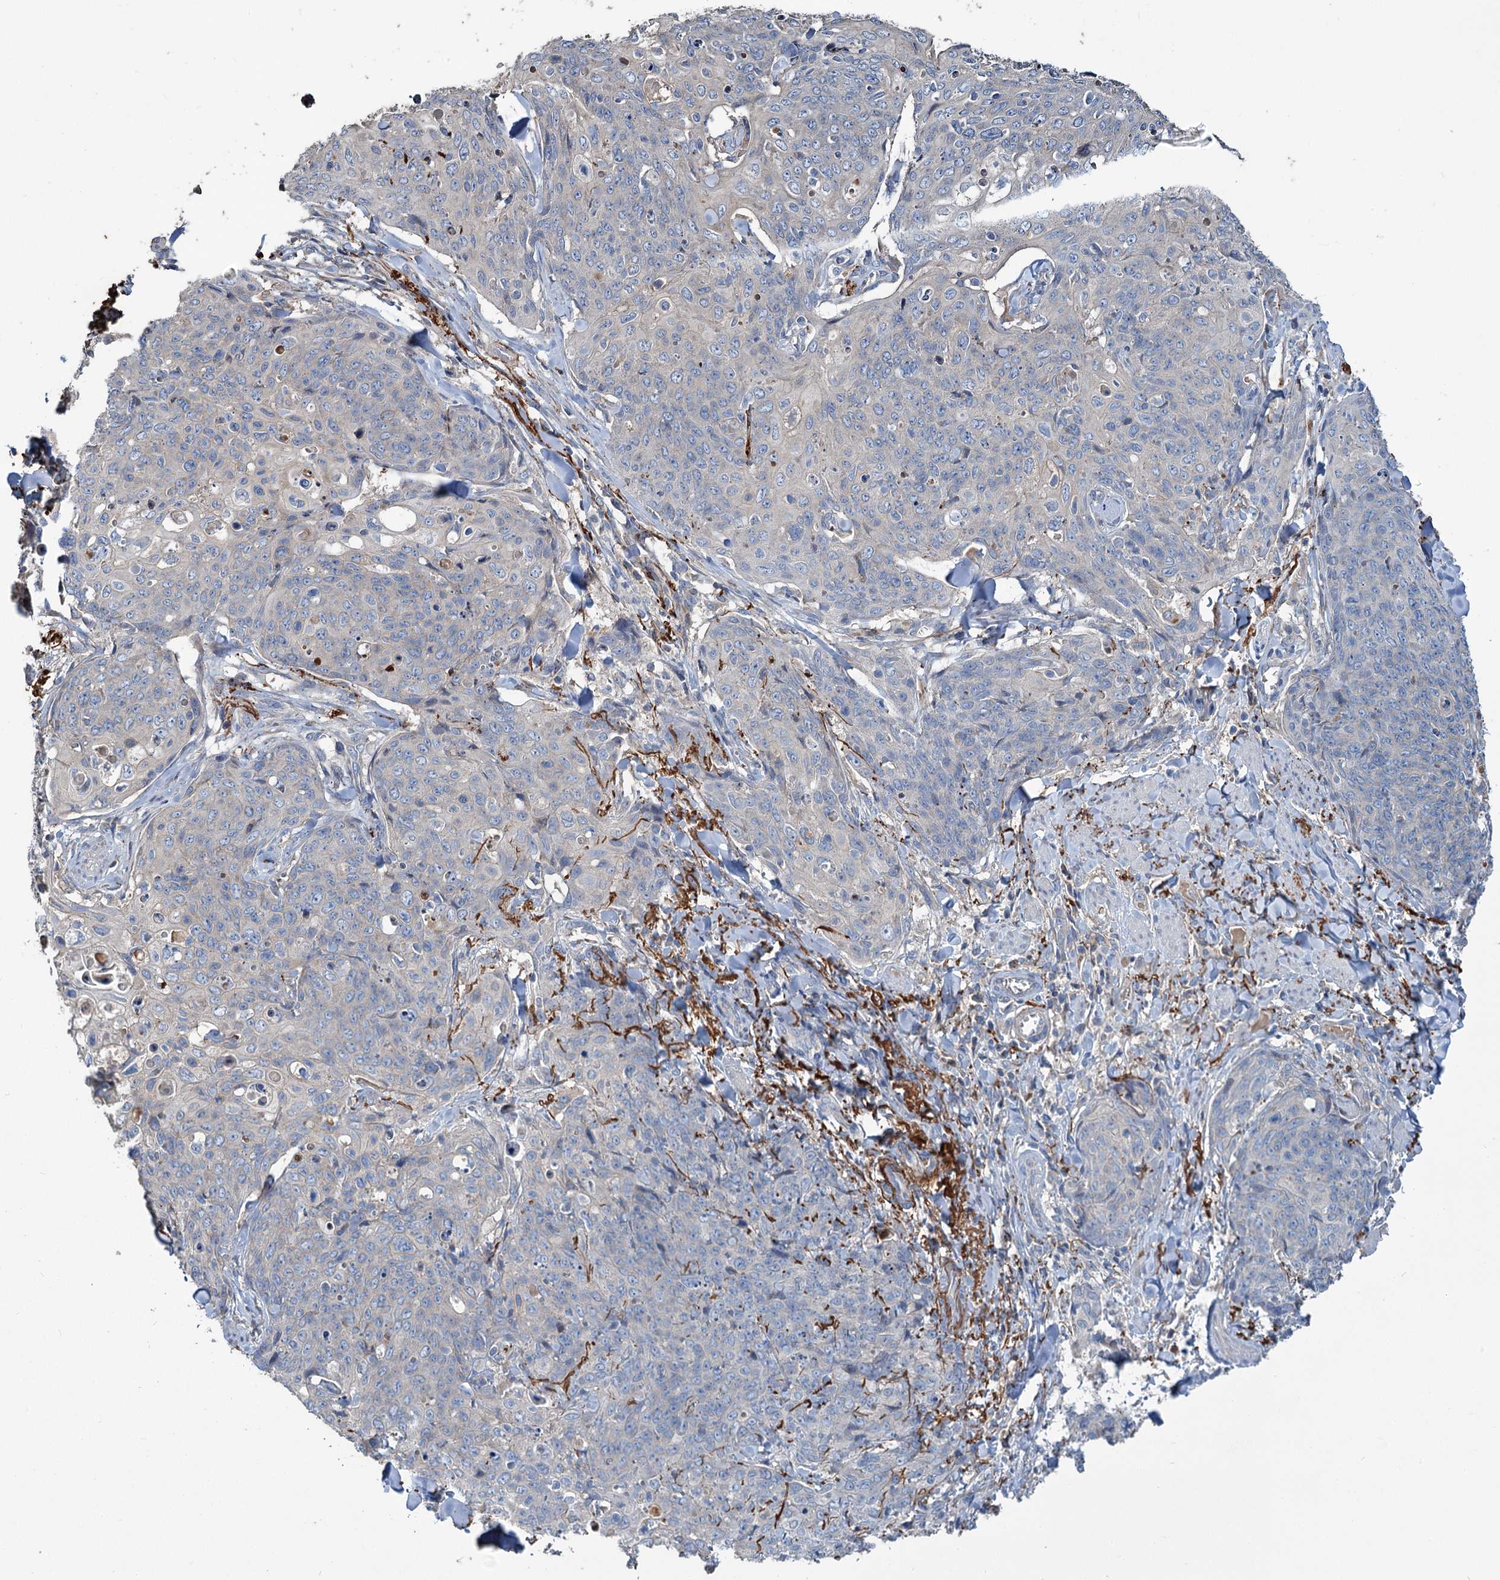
{"staining": {"intensity": "negative", "quantity": "none", "location": "none"}, "tissue": "skin cancer", "cell_type": "Tumor cells", "image_type": "cancer", "snomed": [{"axis": "morphology", "description": "Squamous cell carcinoma, NOS"}, {"axis": "topography", "description": "Skin"}, {"axis": "topography", "description": "Vulva"}], "caption": "An image of human skin squamous cell carcinoma is negative for staining in tumor cells.", "gene": "URAD", "patient": {"sex": "female", "age": 85}}